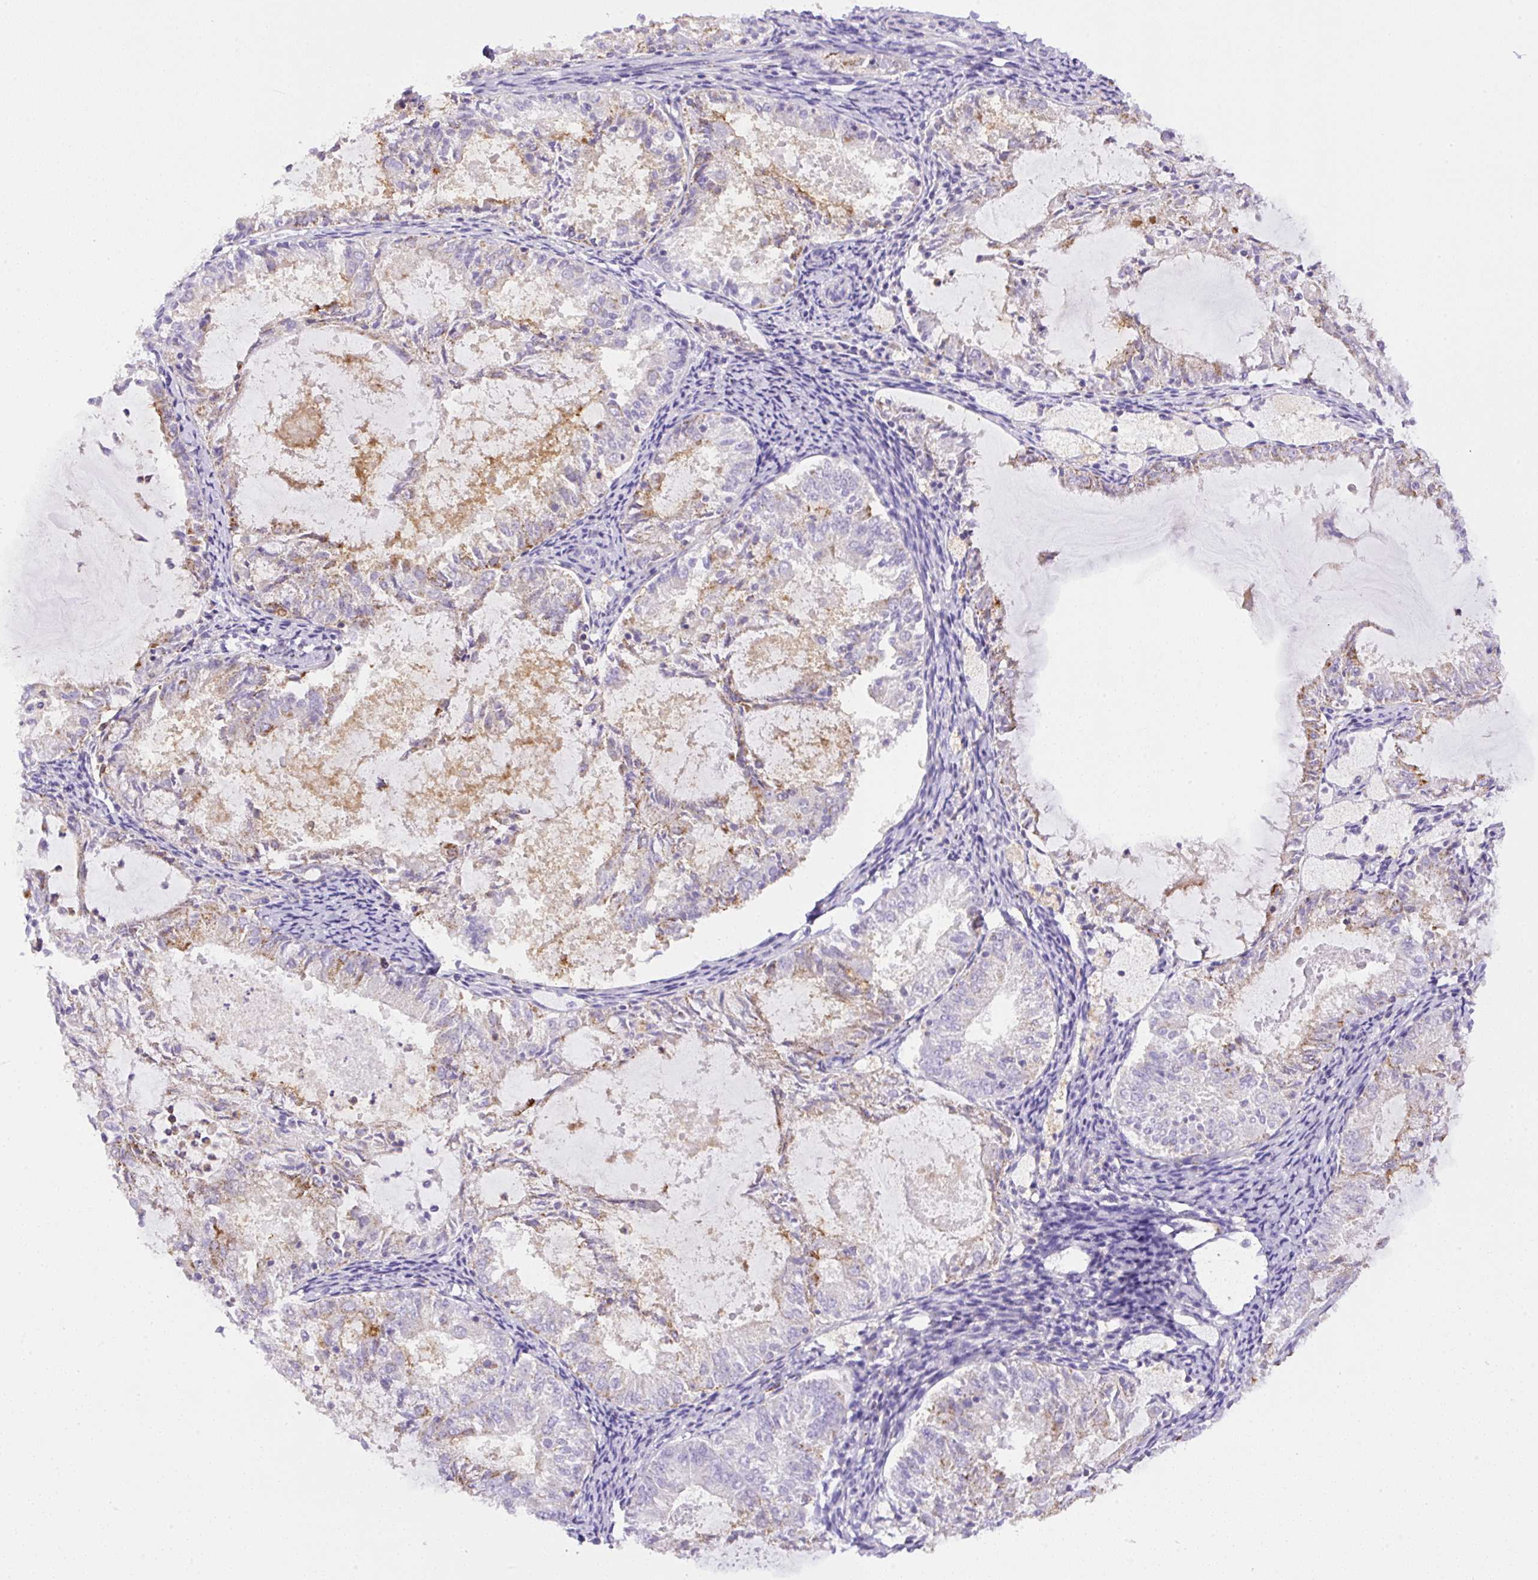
{"staining": {"intensity": "strong", "quantity": "<25%", "location": "cytoplasmic/membranous"}, "tissue": "endometrial cancer", "cell_type": "Tumor cells", "image_type": "cancer", "snomed": [{"axis": "morphology", "description": "Adenocarcinoma, NOS"}, {"axis": "topography", "description": "Endometrium"}], "caption": "Human endometrial cancer (adenocarcinoma) stained with a protein marker shows strong staining in tumor cells.", "gene": "NF1", "patient": {"sex": "female", "age": 57}}